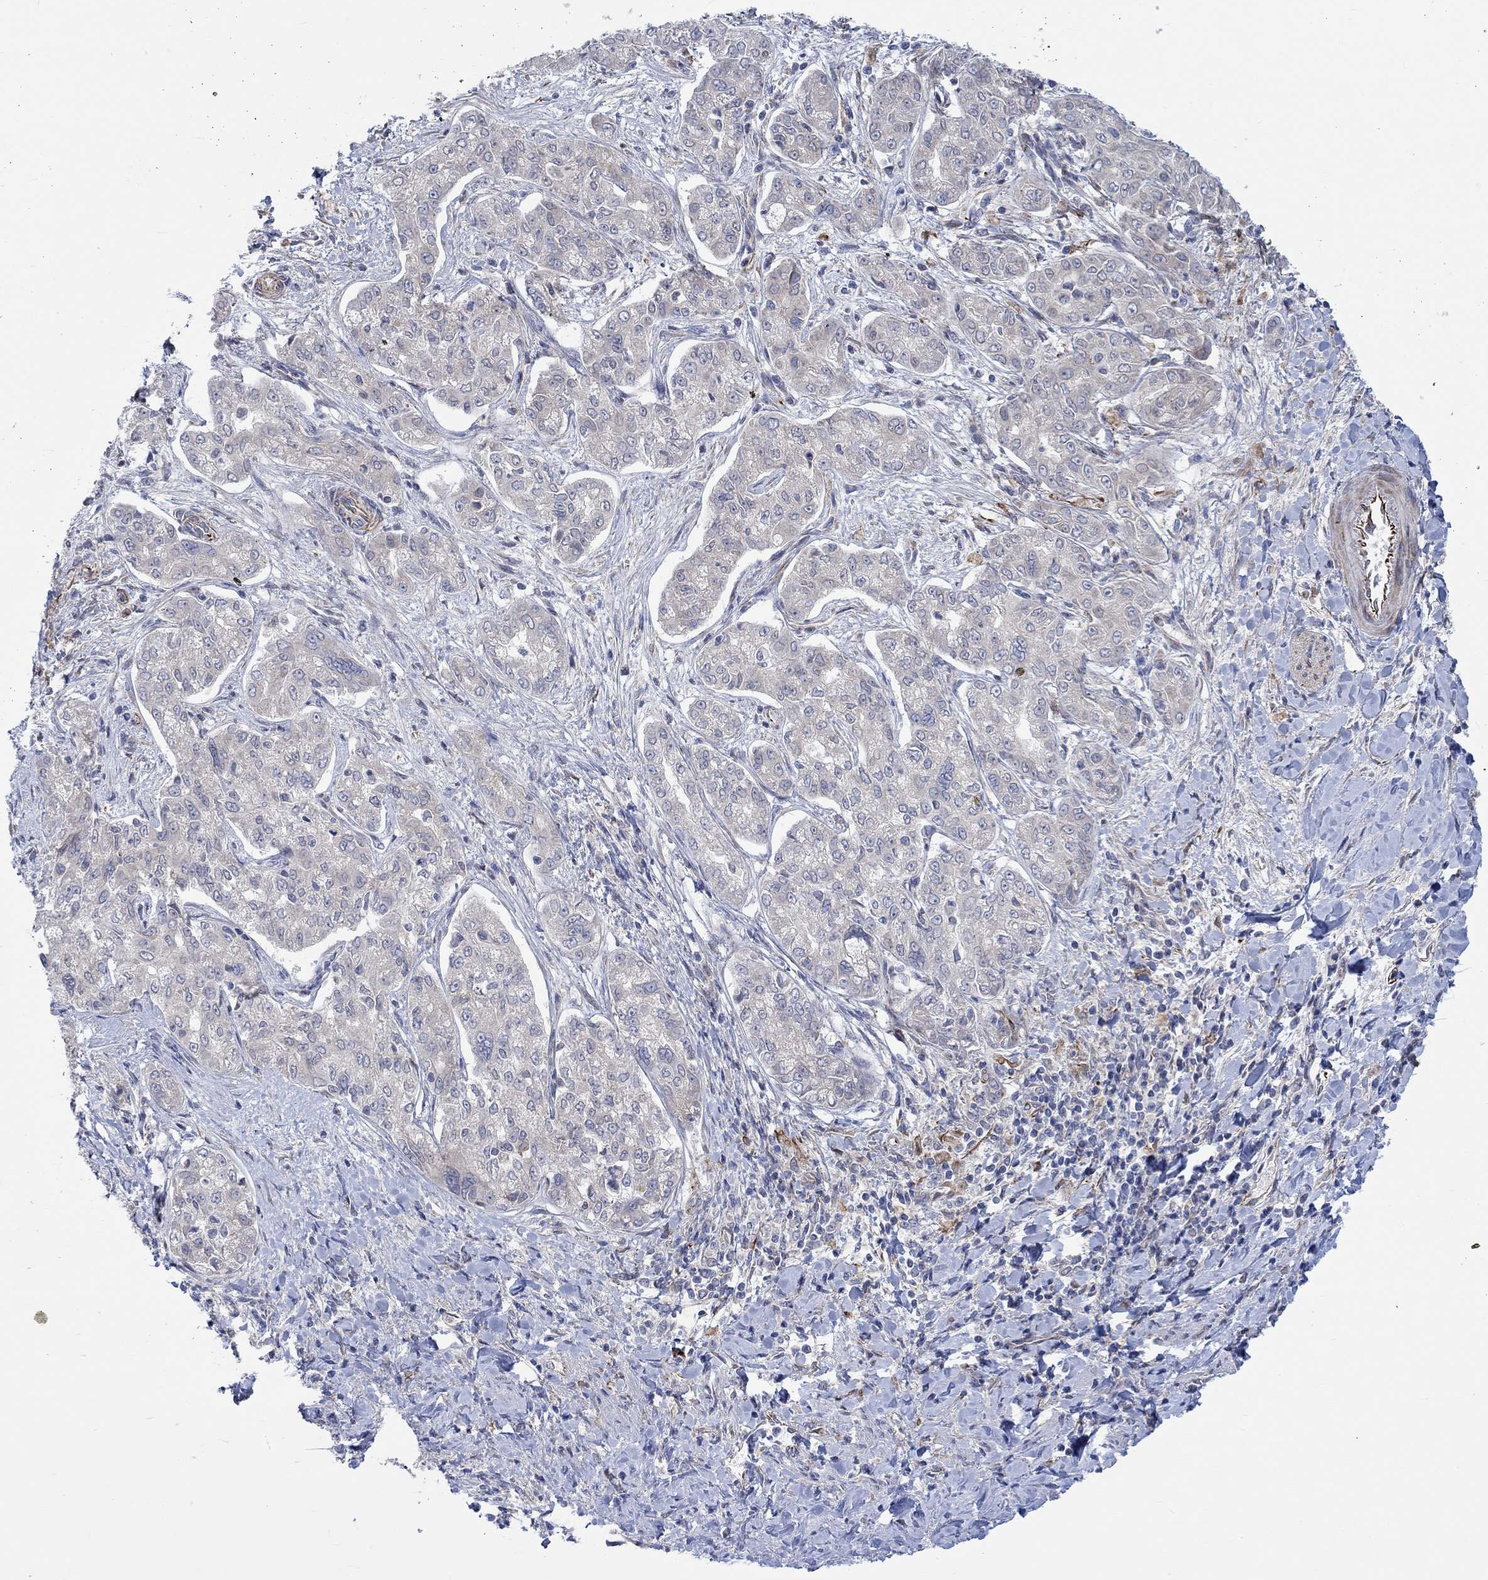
{"staining": {"intensity": "negative", "quantity": "none", "location": "none"}, "tissue": "liver cancer", "cell_type": "Tumor cells", "image_type": "cancer", "snomed": [{"axis": "morphology", "description": "Cholangiocarcinoma"}, {"axis": "topography", "description": "Liver"}], "caption": "Immunohistochemistry (IHC) histopathology image of neoplastic tissue: human liver cancer stained with DAB (3,3'-diaminobenzidine) exhibits no significant protein positivity in tumor cells. The staining is performed using DAB brown chromogen with nuclei counter-stained in using hematoxylin.", "gene": "CAMK1D", "patient": {"sex": "female", "age": 47}}